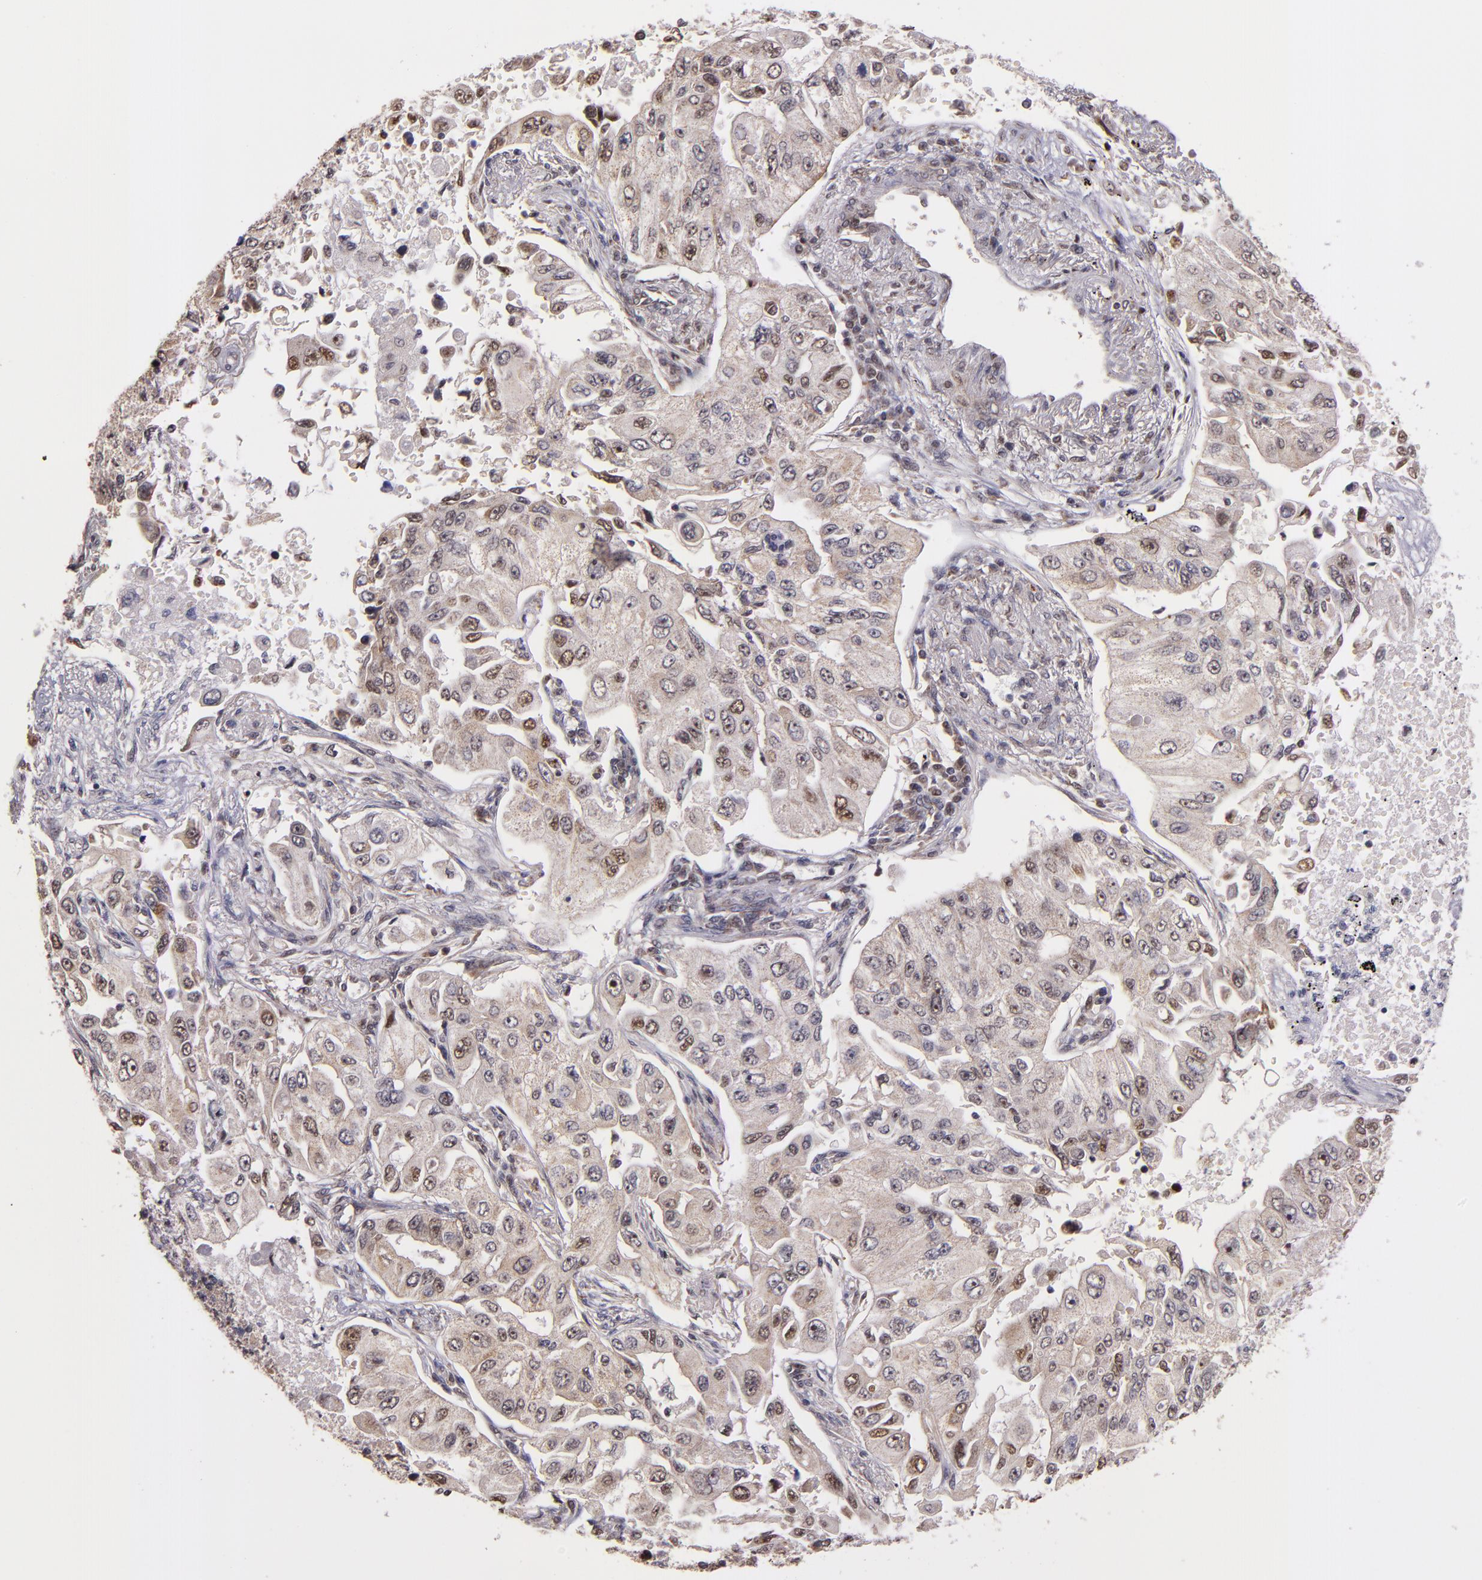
{"staining": {"intensity": "moderate", "quantity": "25%-75%", "location": "cytoplasmic/membranous,nuclear"}, "tissue": "lung cancer", "cell_type": "Tumor cells", "image_type": "cancer", "snomed": [{"axis": "morphology", "description": "Adenocarcinoma, NOS"}, {"axis": "topography", "description": "Lung"}], "caption": "There is medium levels of moderate cytoplasmic/membranous and nuclear positivity in tumor cells of lung cancer, as demonstrated by immunohistochemical staining (brown color).", "gene": "CECR2", "patient": {"sex": "male", "age": 84}}